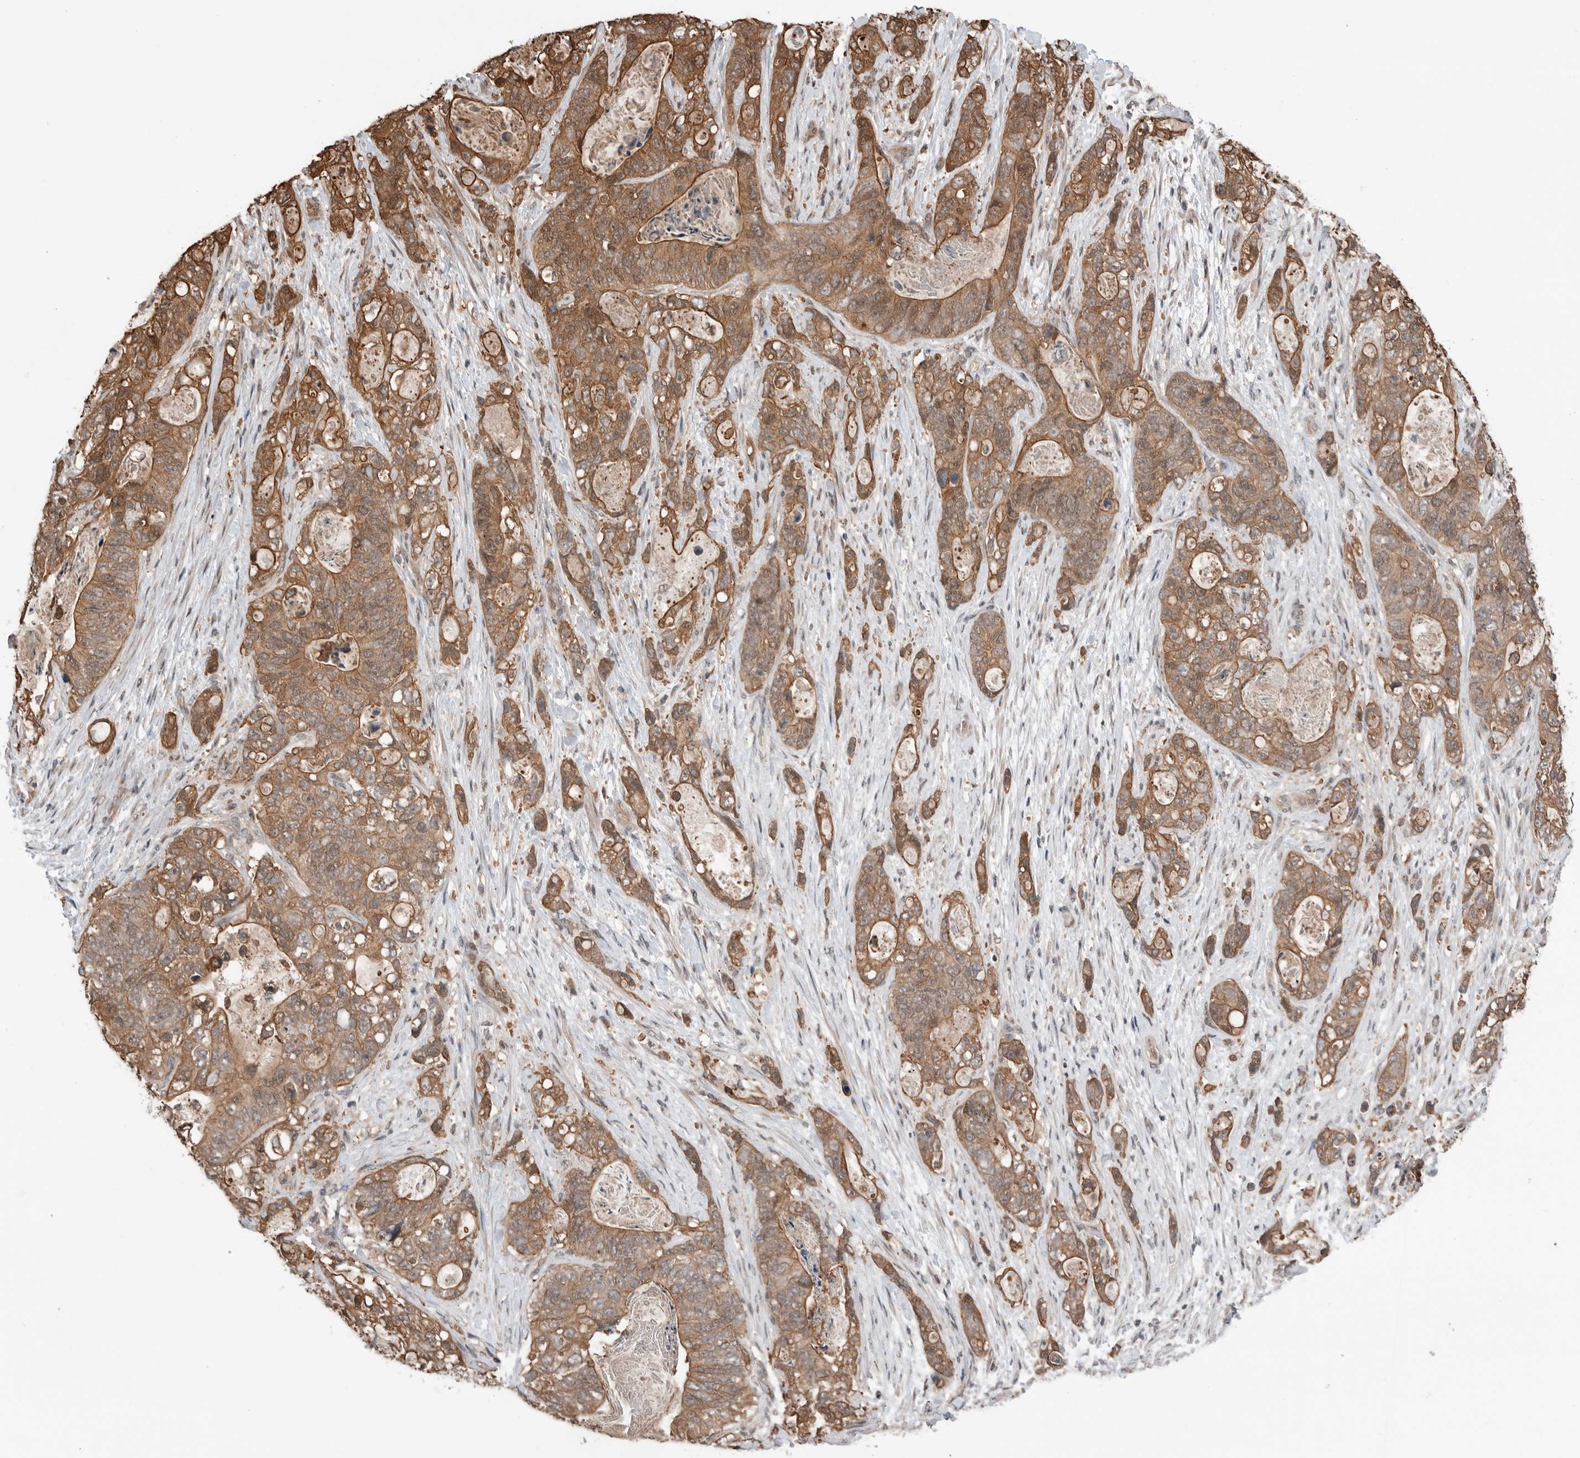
{"staining": {"intensity": "moderate", "quantity": ">75%", "location": "cytoplasmic/membranous"}, "tissue": "stomach cancer", "cell_type": "Tumor cells", "image_type": "cancer", "snomed": [{"axis": "morphology", "description": "Normal tissue, NOS"}, {"axis": "morphology", "description": "Adenocarcinoma, NOS"}, {"axis": "topography", "description": "Stomach"}], "caption": "This image displays adenocarcinoma (stomach) stained with immunohistochemistry (IHC) to label a protein in brown. The cytoplasmic/membranous of tumor cells show moderate positivity for the protein. Nuclei are counter-stained blue.", "gene": "PEAK1", "patient": {"sex": "female", "age": 89}}